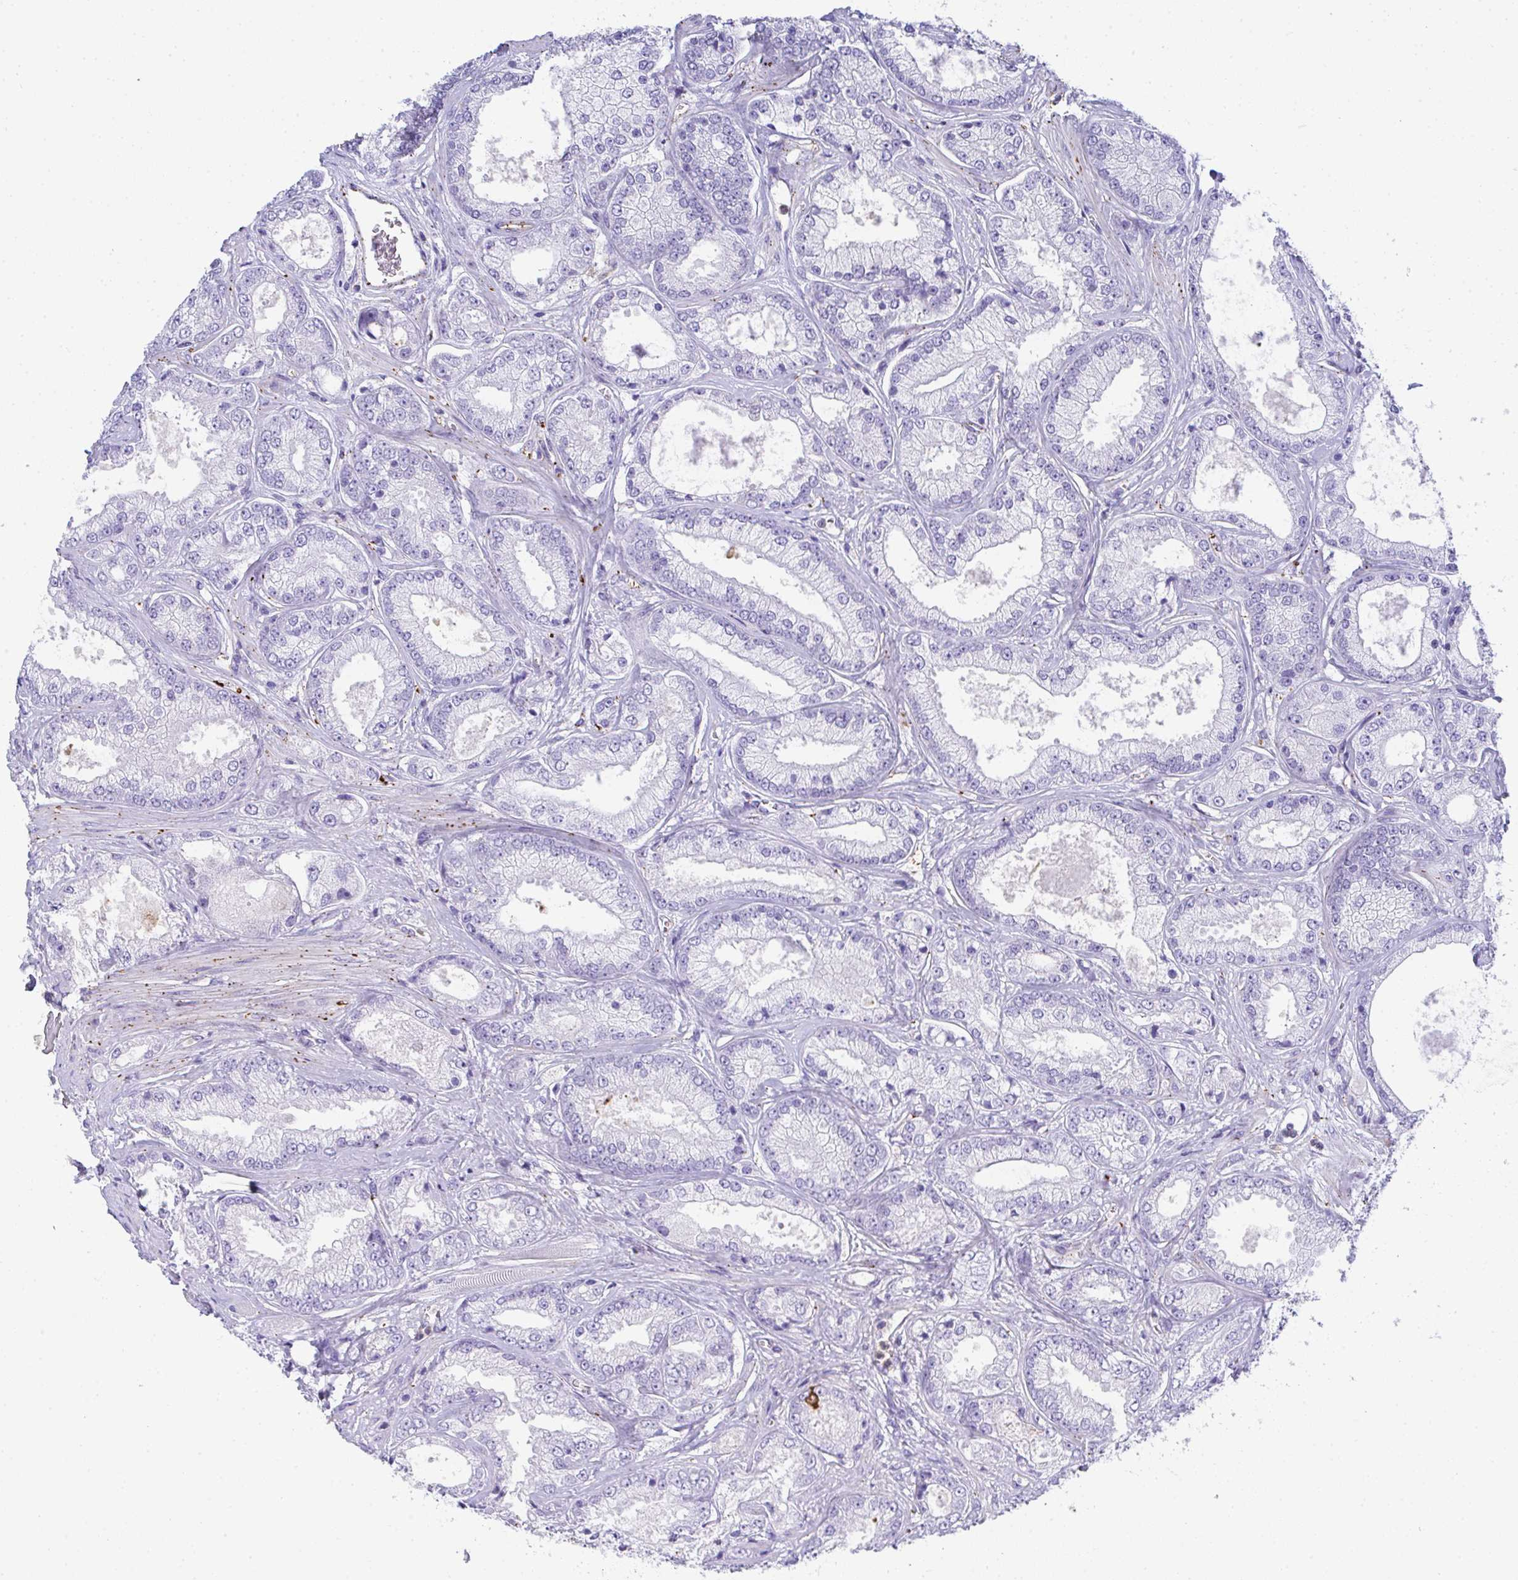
{"staining": {"intensity": "negative", "quantity": "none", "location": "none"}, "tissue": "prostate cancer", "cell_type": "Tumor cells", "image_type": "cancer", "snomed": [{"axis": "morphology", "description": "Adenocarcinoma, High grade"}, {"axis": "topography", "description": "Prostate"}], "caption": "Immunohistochemistry (IHC) of adenocarcinoma (high-grade) (prostate) reveals no expression in tumor cells. (DAB immunohistochemistry, high magnification).", "gene": "TNFAIP8", "patient": {"sex": "male", "age": 67}}